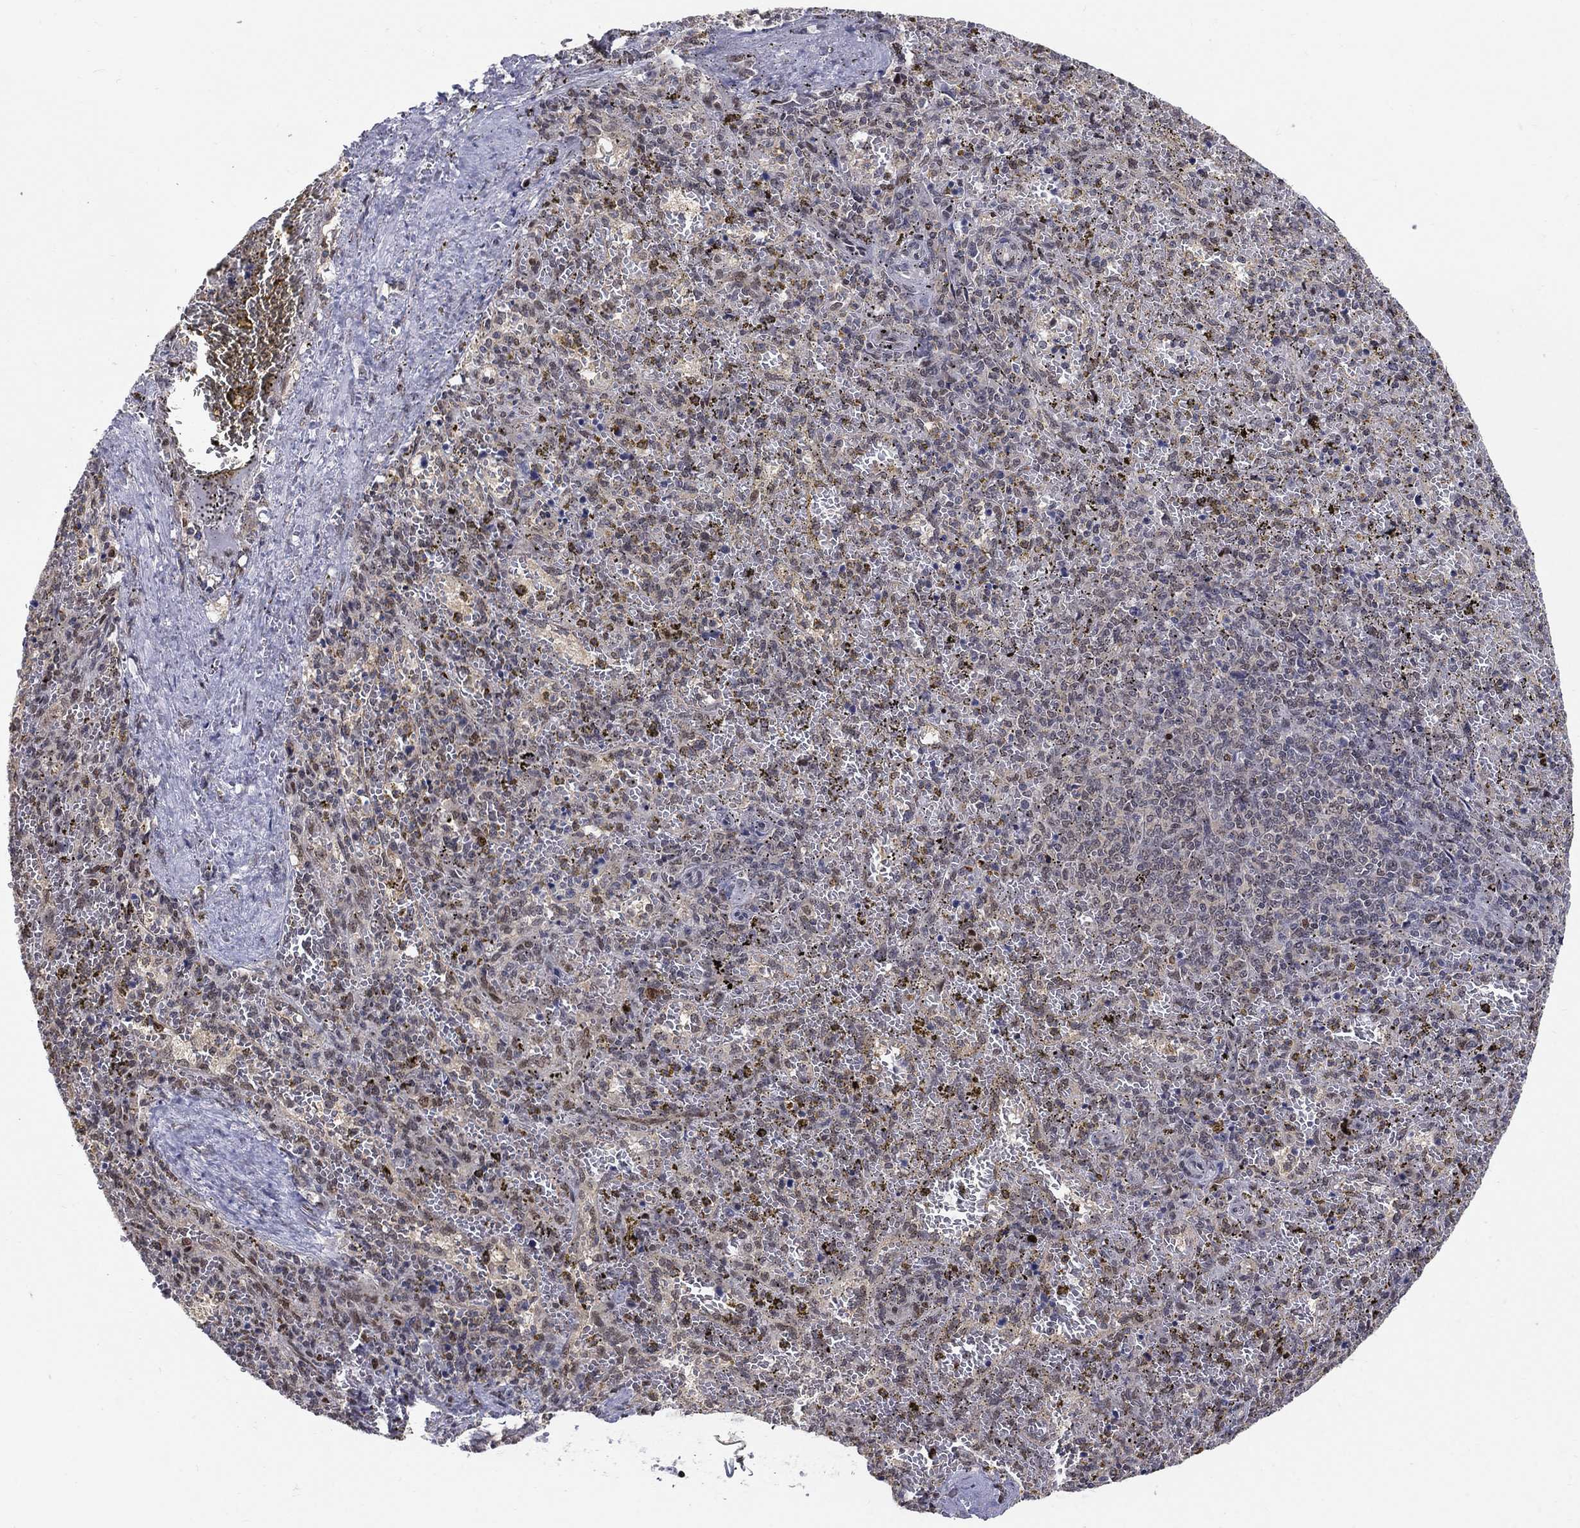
{"staining": {"intensity": "negative", "quantity": "none", "location": "none"}, "tissue": "spleen", "cell_type": "Cells in red pulp", "image_type": "normal", "snomed": [{"axis": "morphology", "description": "Normal tissue, NOS"}, {"axis": "topography", "description": "Spleen"}], "caption": "This is an immunohistochemistry photomicrograph of benign spleen. There is no positivity in cells in red pulp.", "gene": "CENPE", "patient": {"sex": "female", "age": 50}}